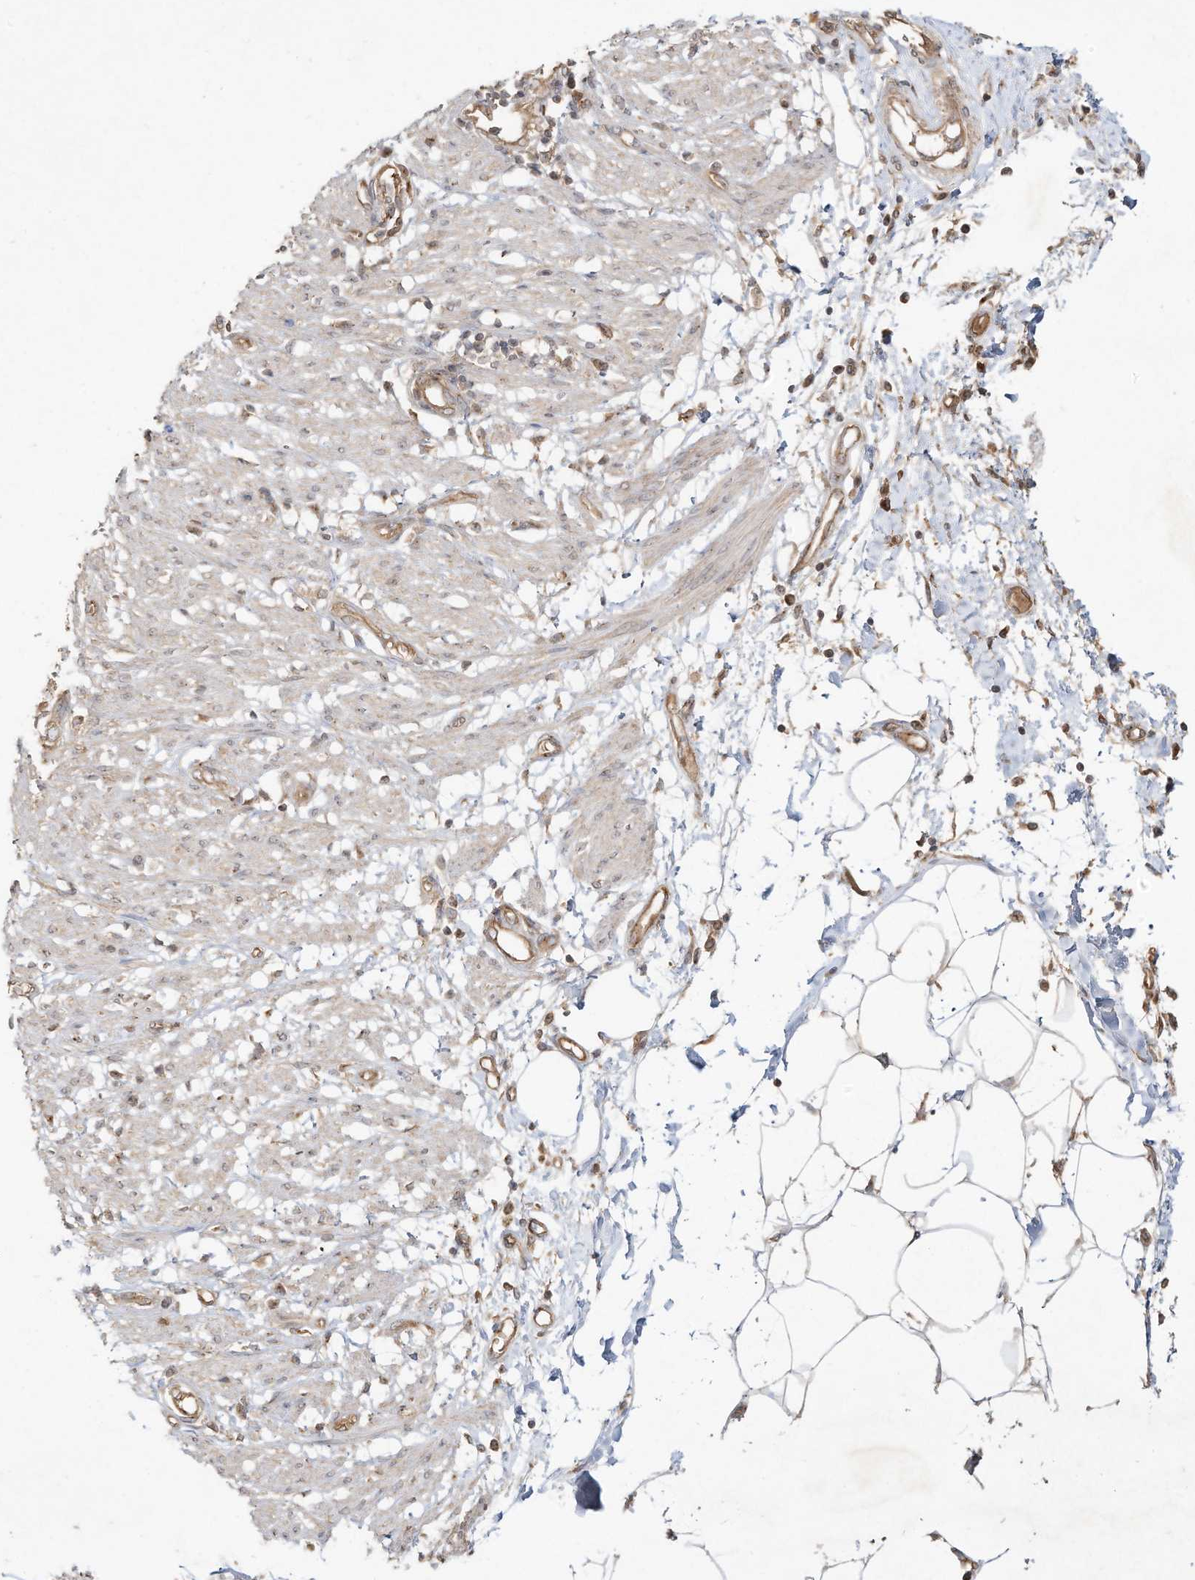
{"staining": {"intensity": "weak", "quantity": "25%-75%", "location": "cytoplasmic/membranous"}, "tissue": "smooth muscle", "cell_type": "Smooth muscle cells", "image_type": "normal", "snomed": [{"axis": "morphology", "description": "Normal tissue, NOS"}, {"axis": "morphology", "description": "Adenocarcinoma, NOS"}, {"axis": "topography", "description": "Smooth muscle"}, {"axis": "topography", "description": "Colon"}], "caption": "DAB (3,3'-diaminobenzidine) immunohistochemical staining of normal human smooth muscle displays weak cytoplasmic/membranous protein expression in approximately 25%-75% of smooth muscle cells. The protein is stained brown, and the nuclei are stained in blue (DAB IHC with brightfield microscopy, high magnification).", "gene": "DYNC1I2", "patient": {"sex": "male", "age": 14}}